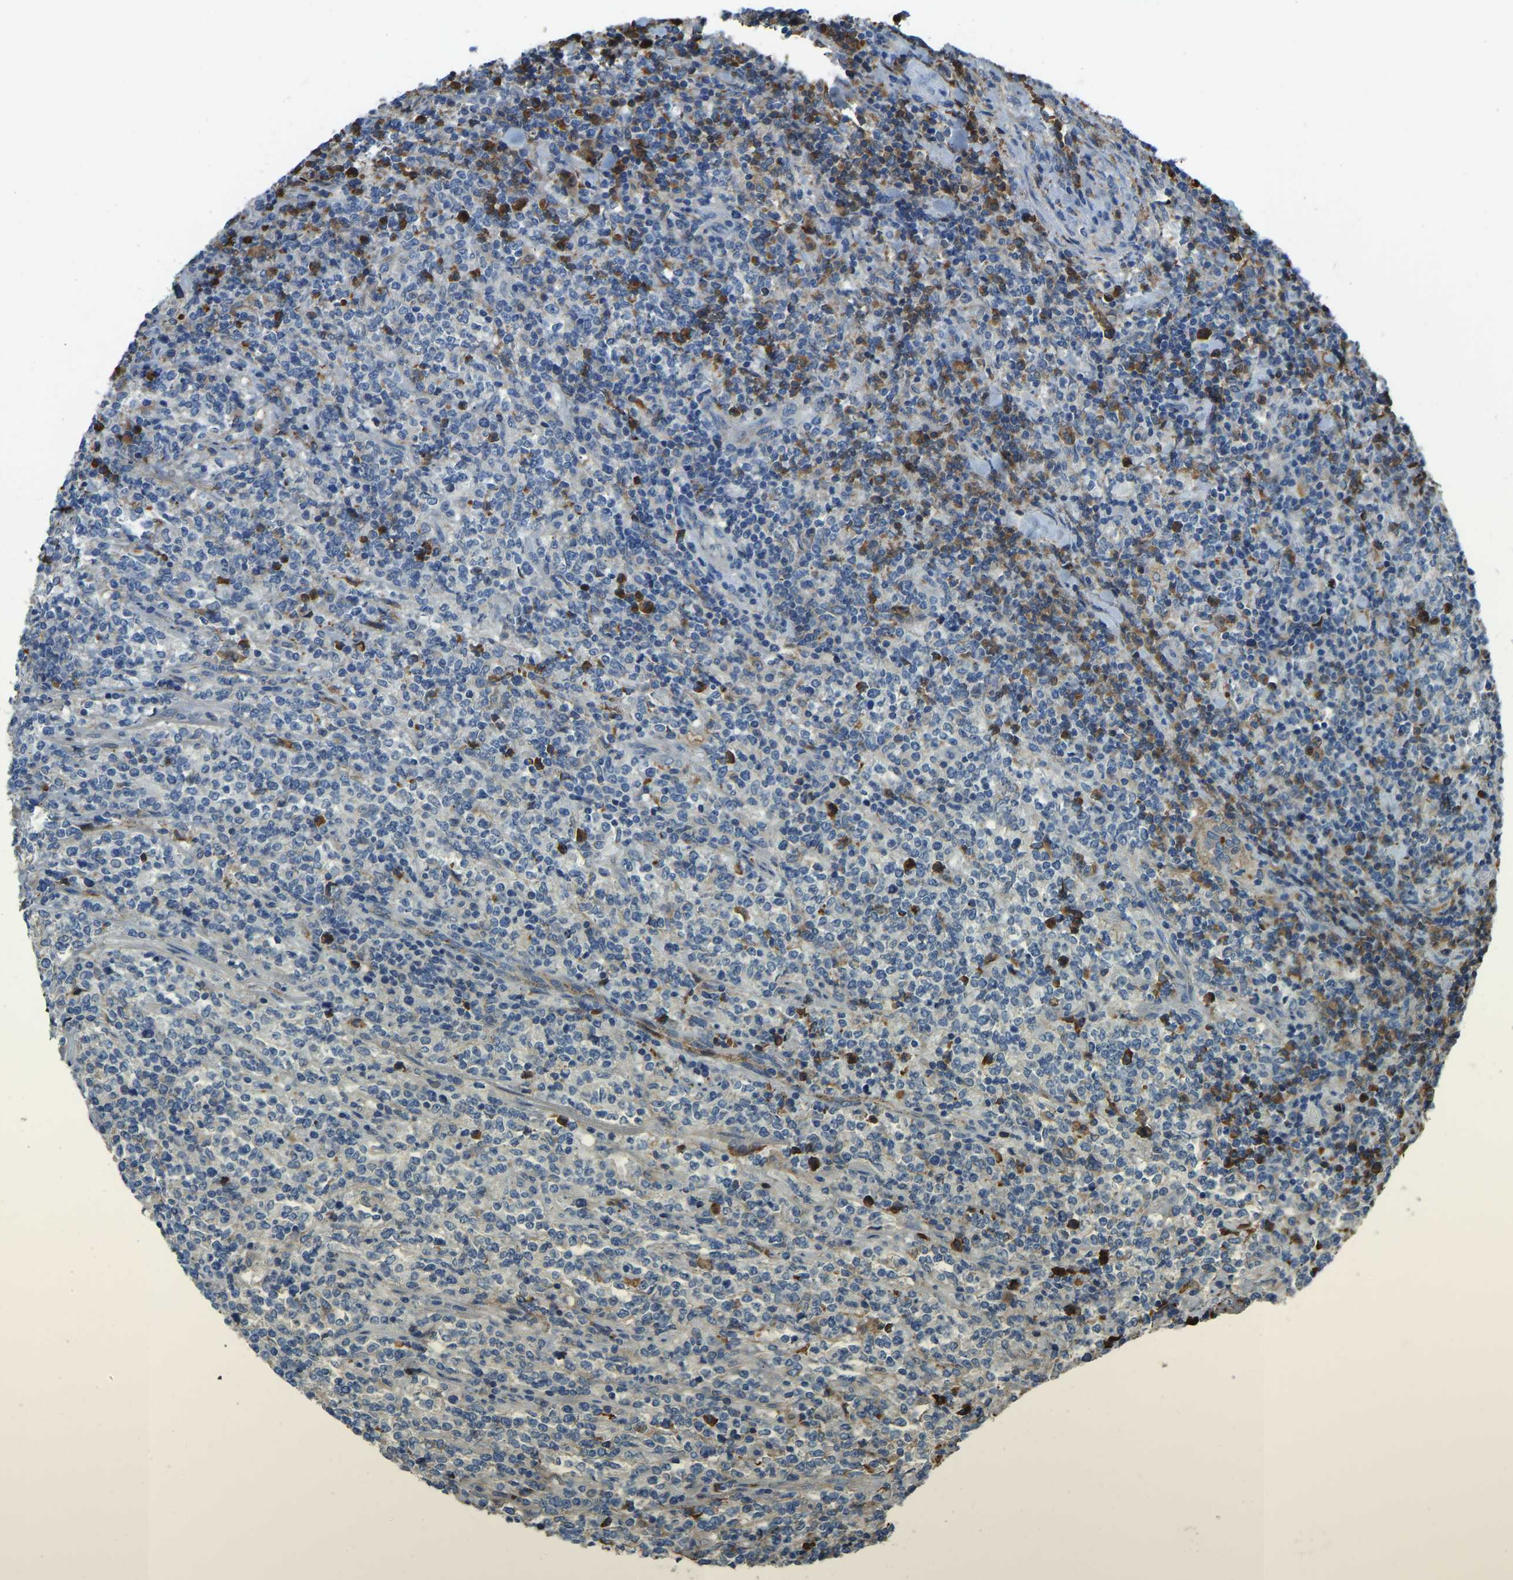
{"staining": {"intensity": "negative", "quantity": "none", "location": "none"}, "tissue": "lymphoma", "cell_type": "Tumor cells", "image_type": "cancer", "snomed": [{"axis": "morphology", "description": "Malignant lymphoma, non-Hodgkin's type, High grade"}, {"axis": "topography", "description": "Soft tissue"}], "caption": "An IHC photomicrograph of malignant lymphoma, non-Hodgkin's type (high-grade) is shown. There is no staining in tumor cells of malignant lymphoma, non-Hodgkin's type (high-grade).", "gene": "THBS4", "patient": {"sex": "male", "age": 18}}